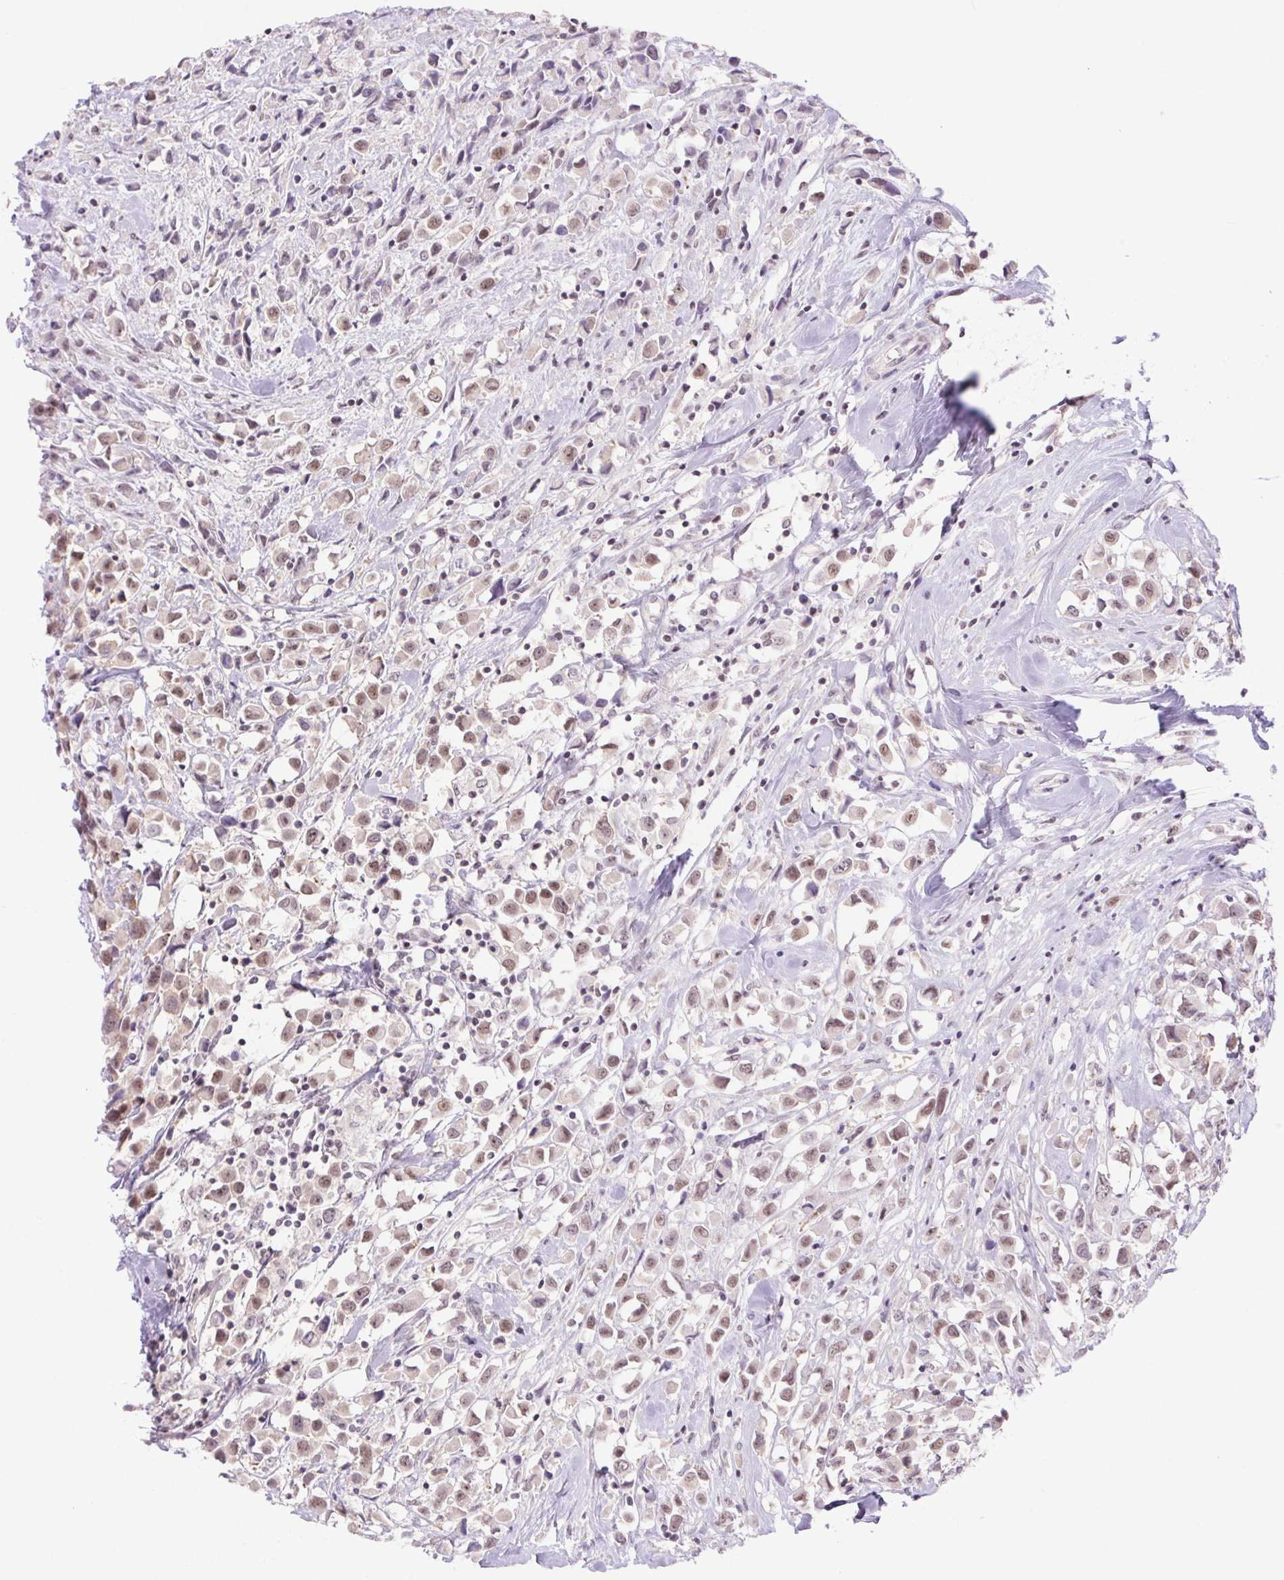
{"staining": {"intensity": "weak", "quantity": ">75%", "location": "nuclear"}, "tissue": "breast cancer", "cell_type": "Tumor cells", "image_type": "cancer", "snomed": [{"axis": "morphology", "description": "Duct carcinoma"}, {"axis": "topography", "description": "Breast"}], "caption": "Human breast cancer (infiltrating ductal carcinoma) stained with a protein marker reveals weak staining in tumor cells.", "gene": "DDX17", "patient": {"sex": "female", "age": 61}}